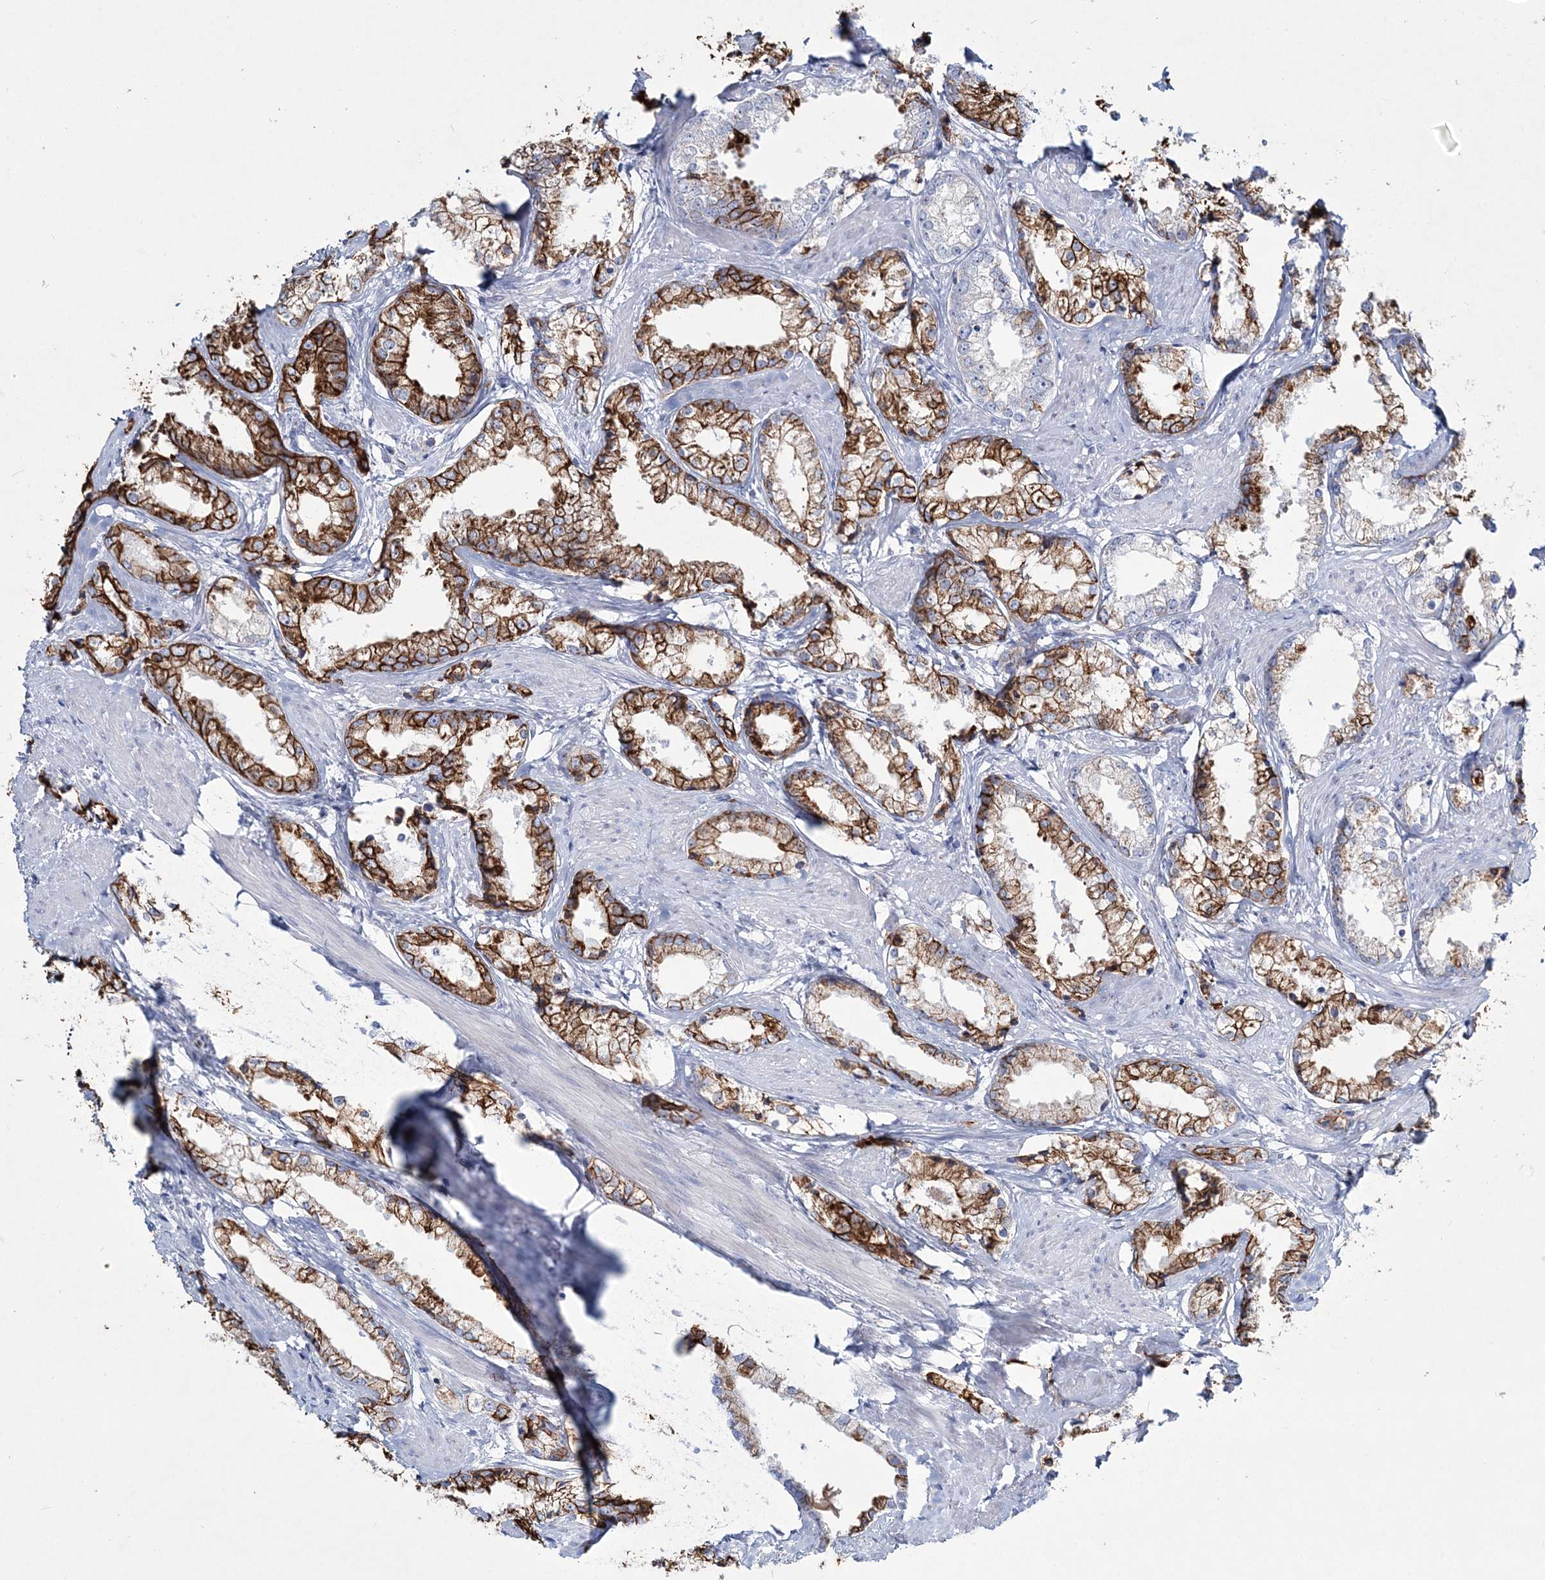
{"staining": {"intensity": "strong", "quantity": ">75%", "location": "cytoplasmic/membranous"}, "tissue": "prostate cancer", "cell_type": "Tumor cells", "image_type": "cancer", "snomed": [{"axis": "morphology", "description": "Adenocarcinoma, High grade"}, {"axis": "topography", "description": "Prostate"}], "caption": "The micrograph demonstrates staining of prostate cancer (adenocarcinoma (high-grade)), revealing strong cytoplasmic/membranous protein staining (brown color) within tumor cells.", "gene": "ADGRL1", "patient": {"sex": "male", "age": 66}}